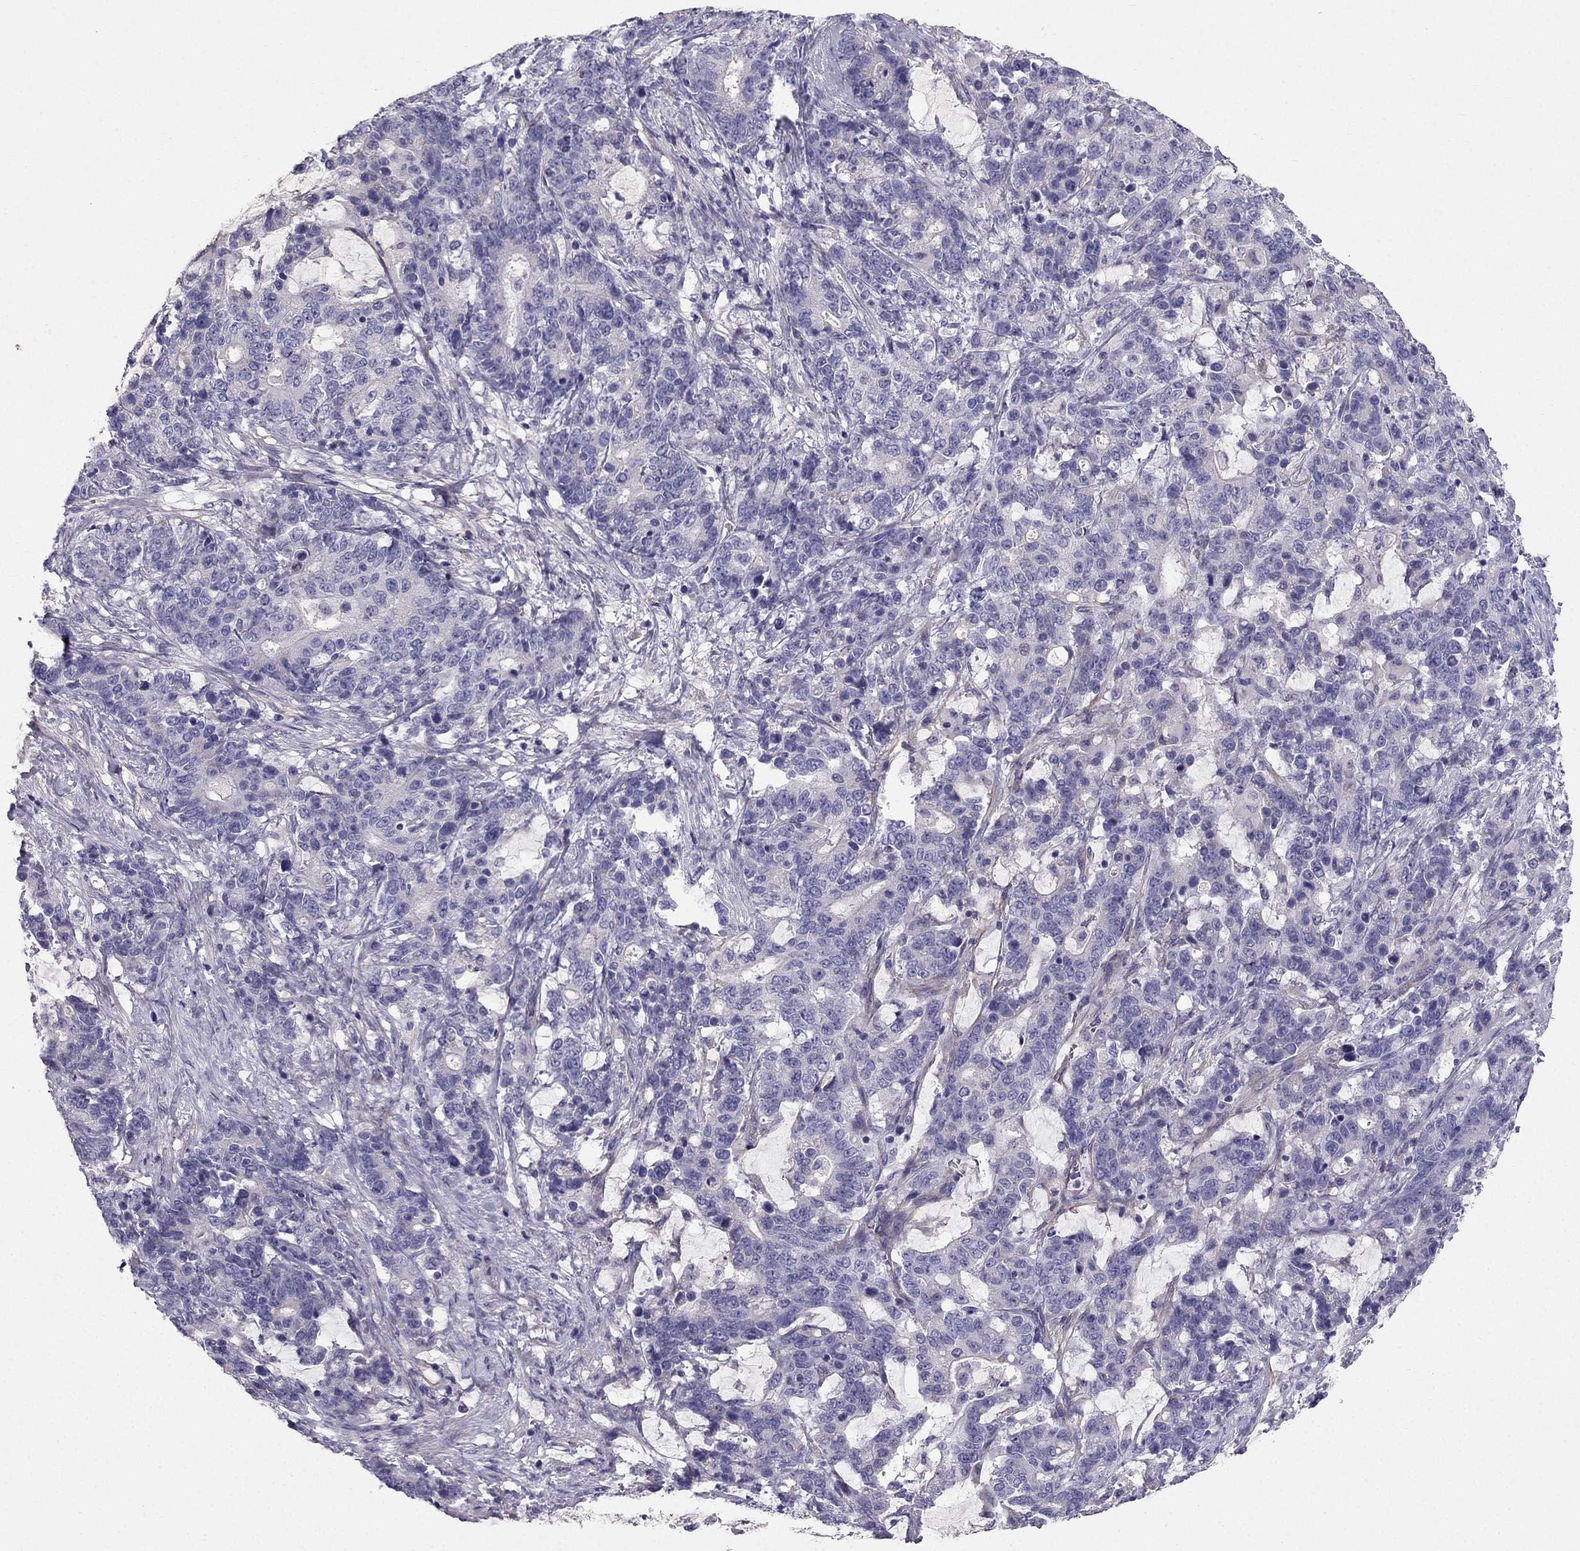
{"staining": {"intensity": "negative", "quantity": "none", "location": "none"}, "tissue": "stomach cancer", "cell_type": "Tumor cells", "image_type": "cancer", "snomed": [{"axis": "morphology", "description": "Normal tissue, NOS"}, {"axis": "morphology", "description": "Adenocarcinoma, NOS"}, {"axis": "topography", "description": "Stomach"}], "caption": "DAB immunohistochemical staining of adenocarcinoma (stomach) reveals no significant positivity in tumor cells.", "gene": "SYT5", "patient": {"sex": "female", "age": 64}}